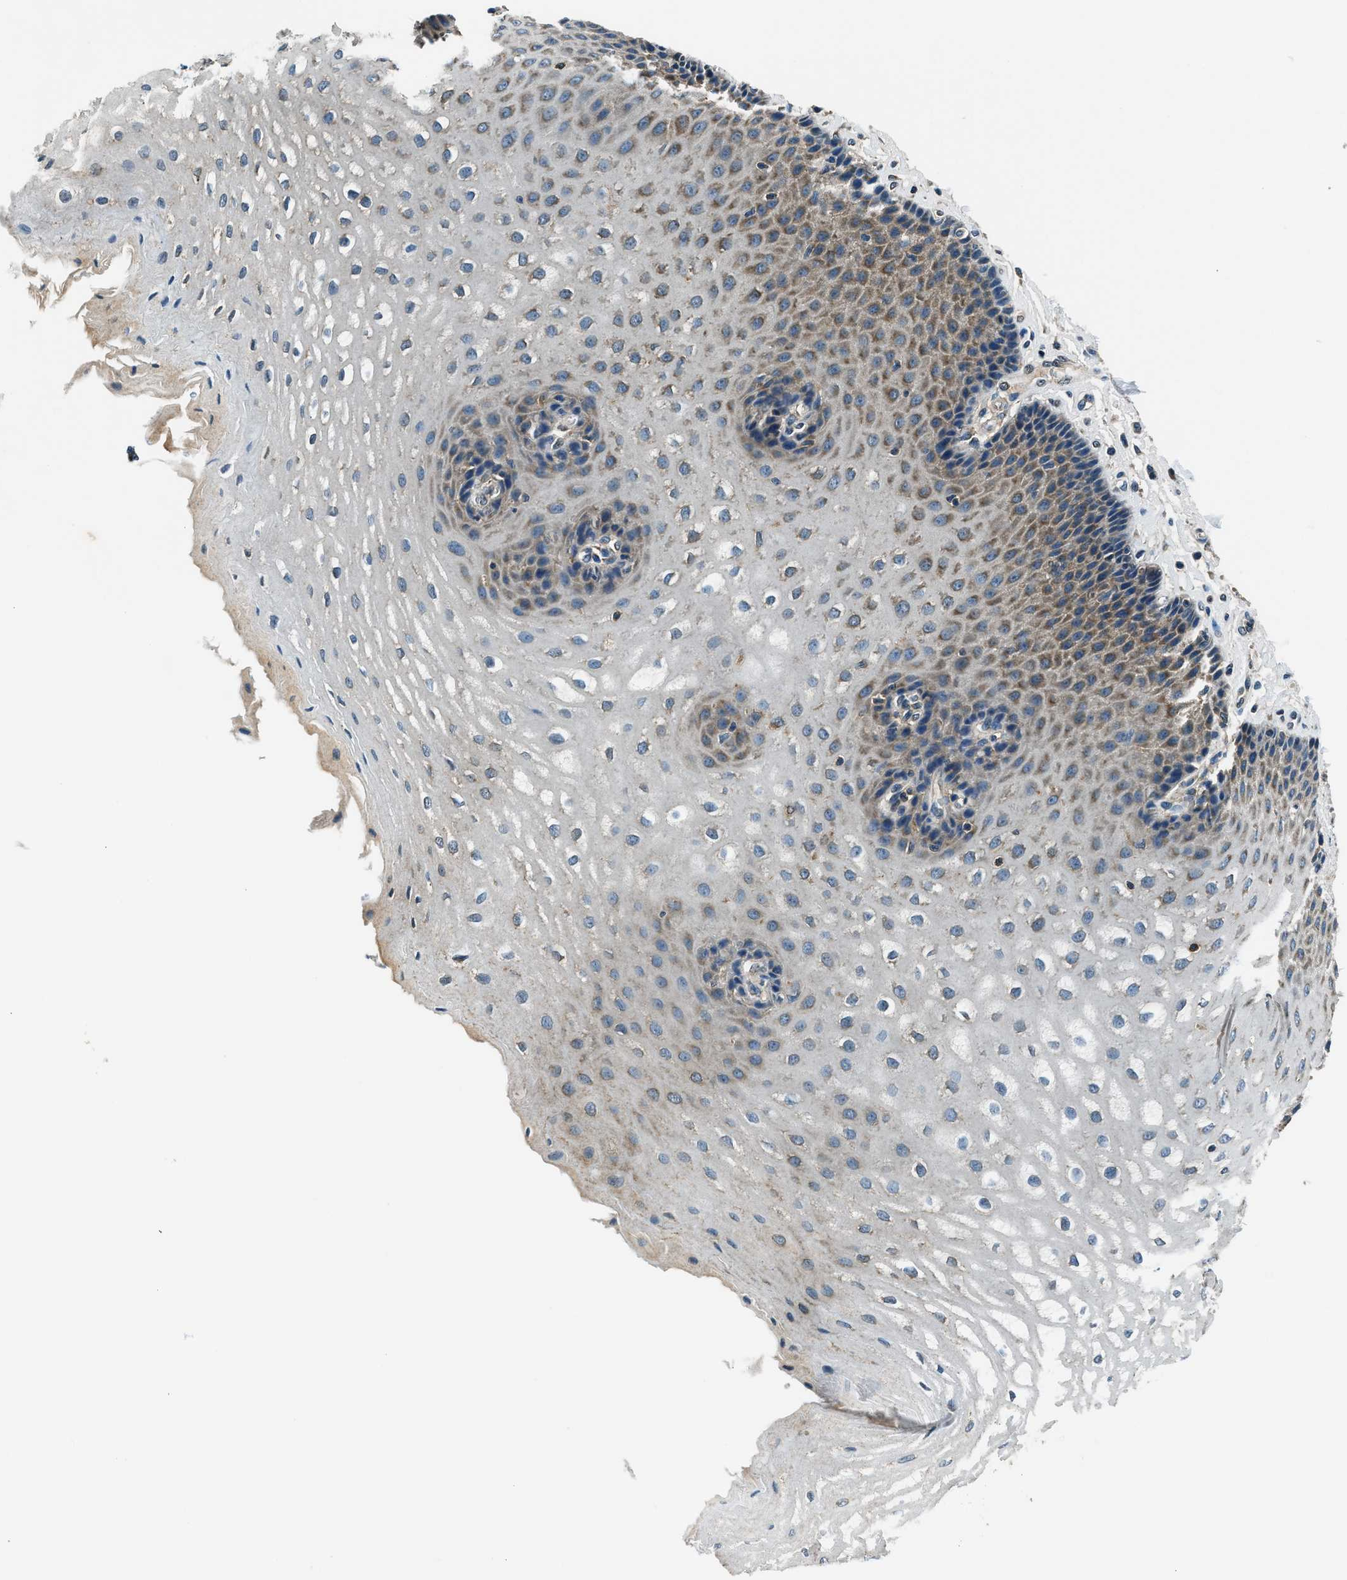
{"staining": {"intensity": "strong", "quantity": "25%-75%", "location": "cytoplasmic/membranous"}, "tissue": "esophagus", "cell_type": "Squamous epithelial cells", "image_type": "normal", "snomed": [{"axis": "morphology", "description": "Normal tissue, NOS"}, {"axis": "topography", "description": "Esophagus"}], "caption": "IHC micrograph of unremarkable esophagus: human esophagus stained using IHC reveals high levels of strong protein expression localized specifically in the cytoplasmic/membranous of squamous epithelial cells, appearing as a cytoplasmic/membranous brown color.", "gene": "ARFGAP2", "patient": {"sex": "male", "age": 54}}